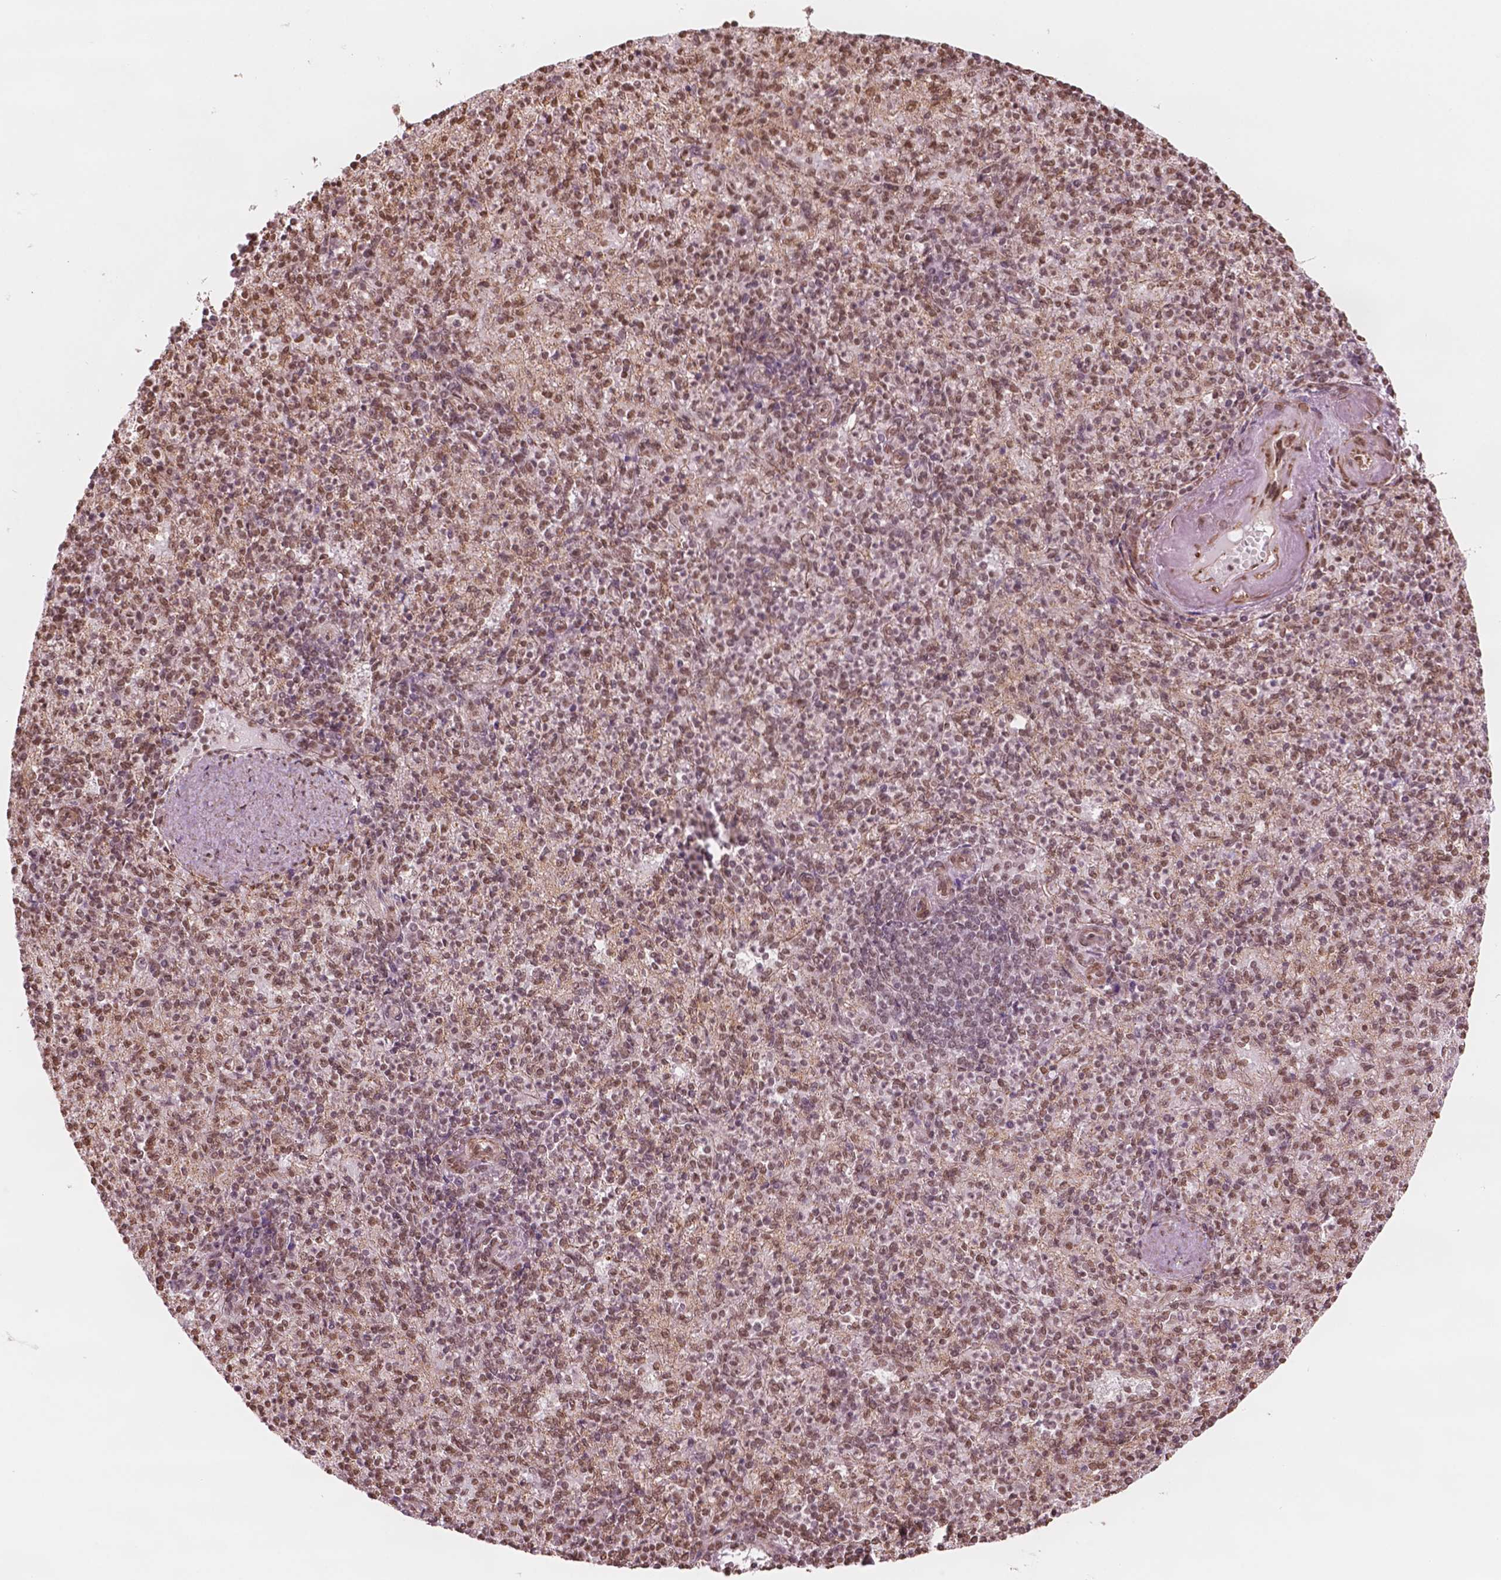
{"staining": {"intensity": "moderate", "quantity": ">75%", "location": "nuclear"}, "tissue": "spleen", "cell_type": "Cells in red pulp", "image_type": "normal", "snomed": [{"axis": "morphology", "description": "Normal tissue, NOS"}, {"axis": "topography", "description": "Spleen"}], "caption": "Immunohistochemistry (IHC) of unremarkable human spleen shows medium levels of moderate nuclear positivity in about >75% of cells in red pulp.", "gene": "GTF3C5", "patient": {"sex": "female", "age": 74}}